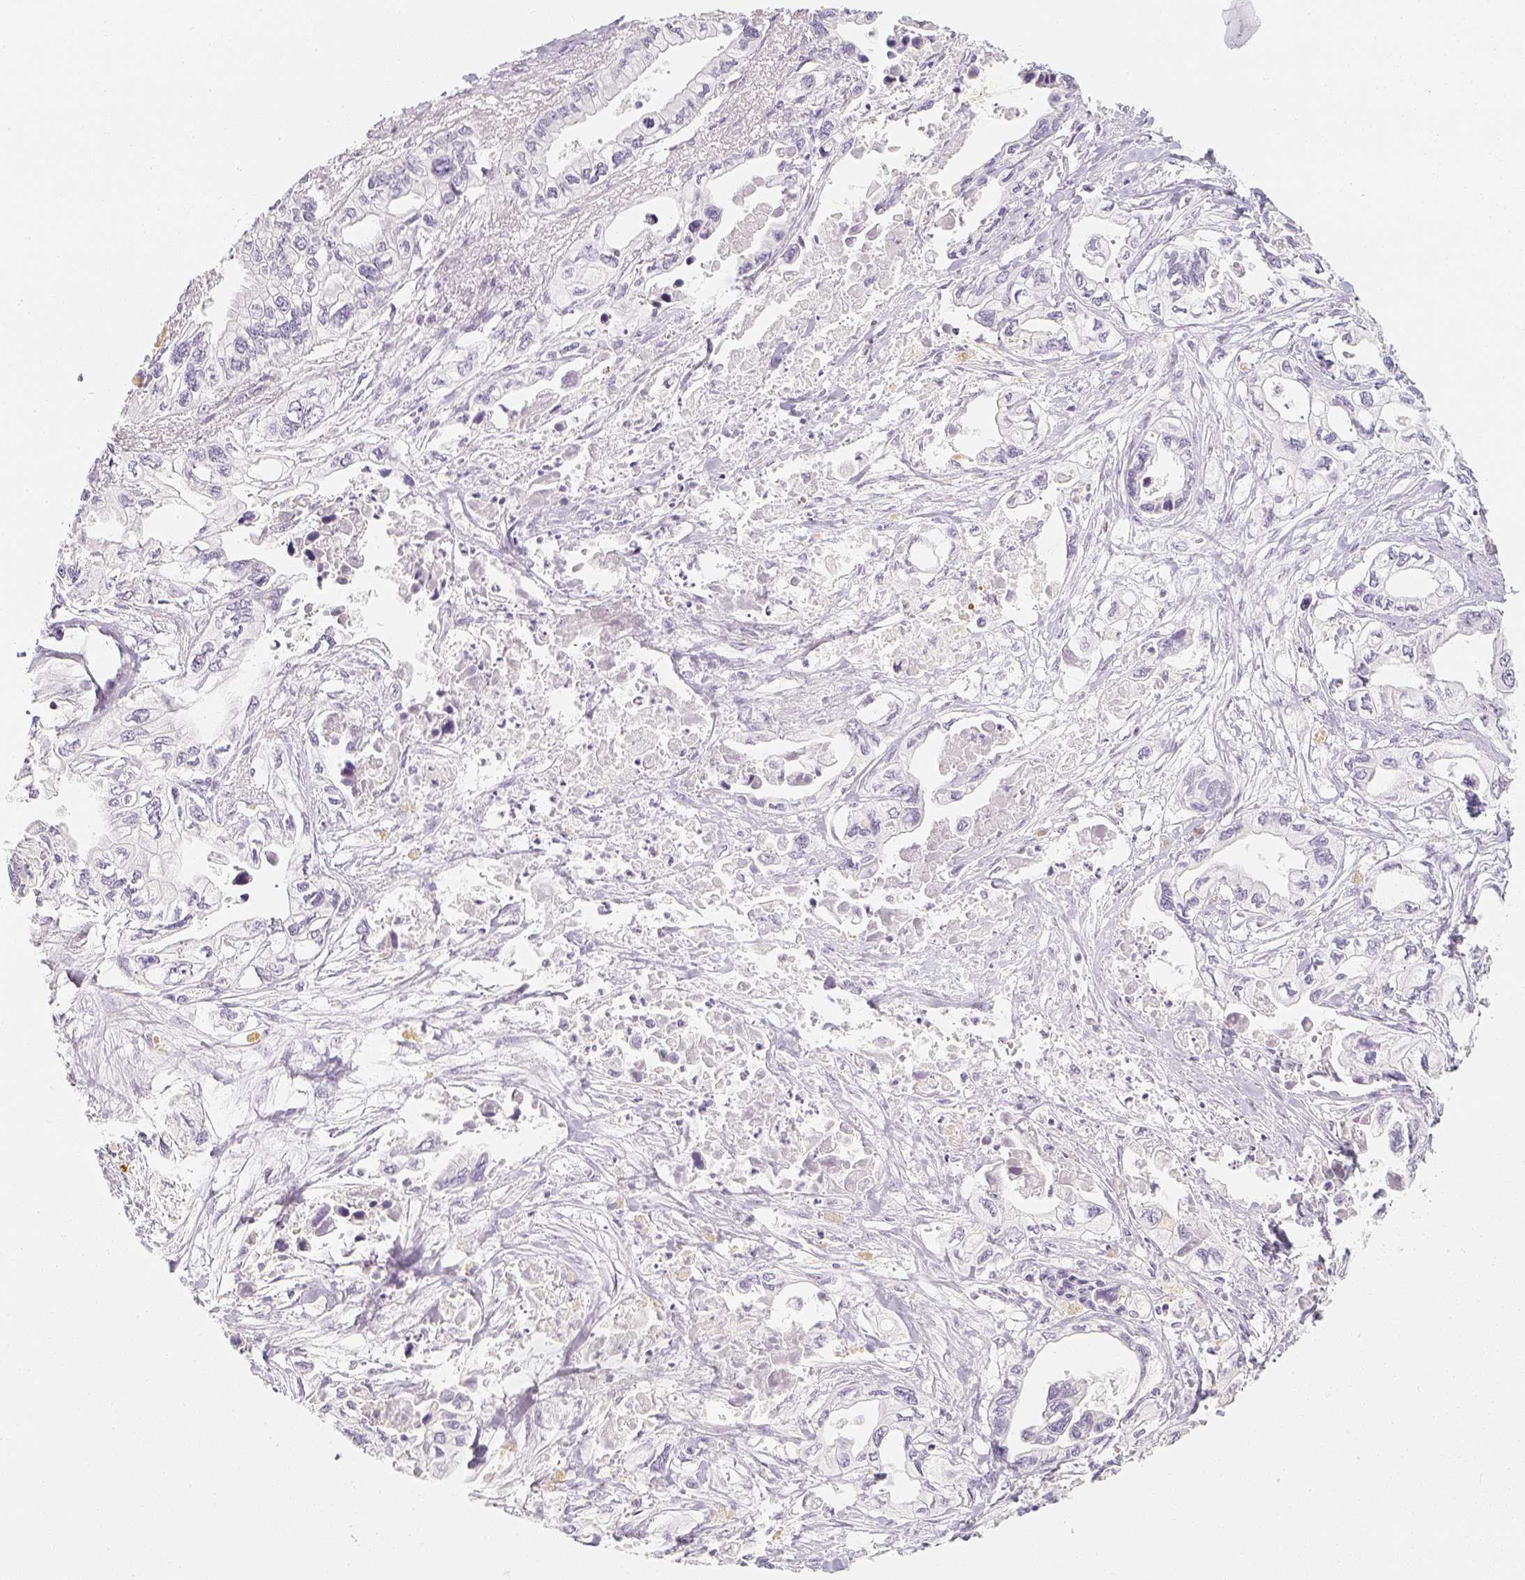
{"staining": {"intensity": "negative", "quantity": "none", "location": "none"}, "tissue": "pancreatic cancer", "cell_type": "Tumor cells", "image_type": "cancer", "snomed": [{"axis": "morphology", "description": "Adenocarcinoma, NOS"}, {"axis": "topography", "description": "Pancreas"}], "caption": "Pancreatic cancer (adenocarcinoma) was stained to show a protein in brown. There is no significant positivity in tumor cells. (DAB (3,3'-diaminobenzidine) IHC, high magnification).", "gene": "SLC18A1", "patient": {"sex": "male", "age": 68}}